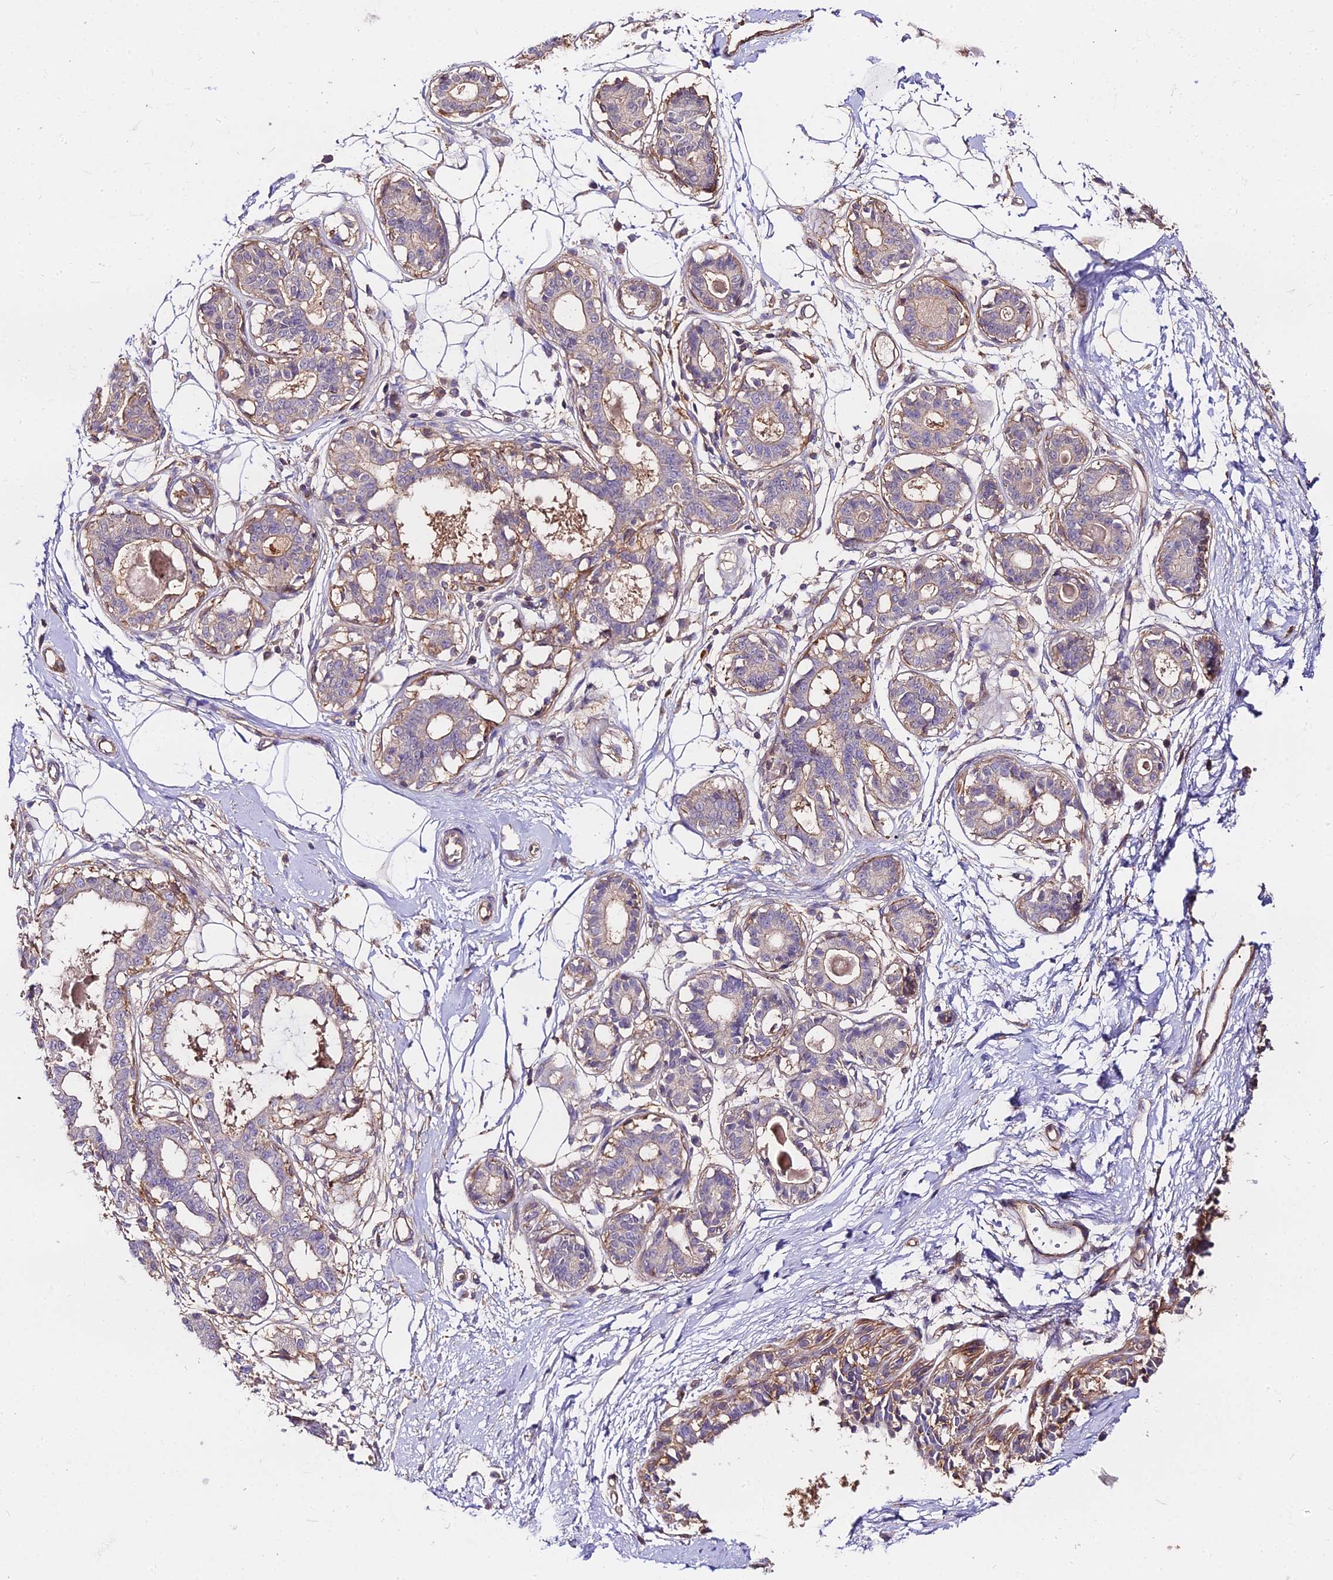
{"staining": {"intensity": "negative", "quantity": "none", "location": "none"}, "tissue": "breast", "cell_type": "Adipocytes", "image_type": "normal", "snomed": [{"axis": "morphology", "description": "Normal tissue, NOS"}, {"axis": "topography", "description": "Breast"}], "caption": "This is an IHC micrograph of benign breast. There is no staining in adipocytes.", "gene": "GLYAT", "patient": {"sex": "female", "age": 45}}